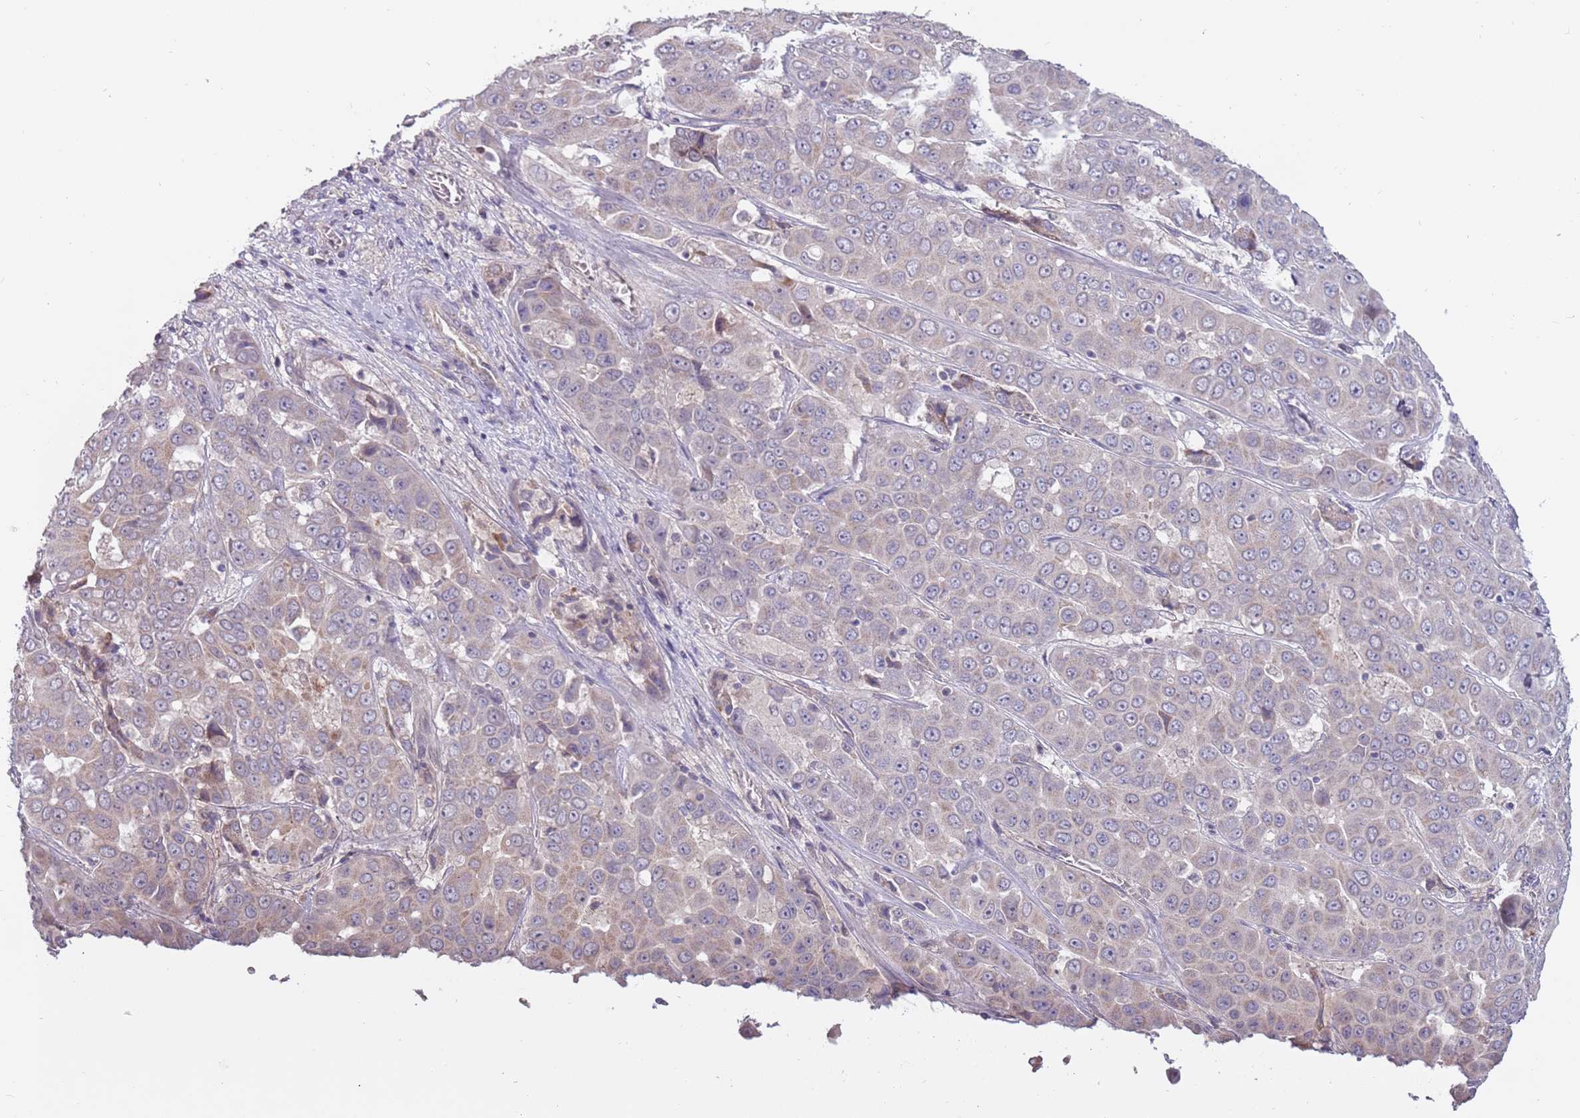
{"staining": {"intensity": "negative", "quantity": "none", "location": "none"}, "tissue": "liver cancer", "cell_type": "Tumor cells", "image_type": "cancer", "snomed": [{"axis": "morphology", "description": "Cholangiocarcinoma"}, {"axis": "topography", "description": "Liver"}], "caption": "There is no significant positivity in tumor cells of liver cancer.", "gene": "RNF181", "patient": {"sex": "female", "age": 52}}